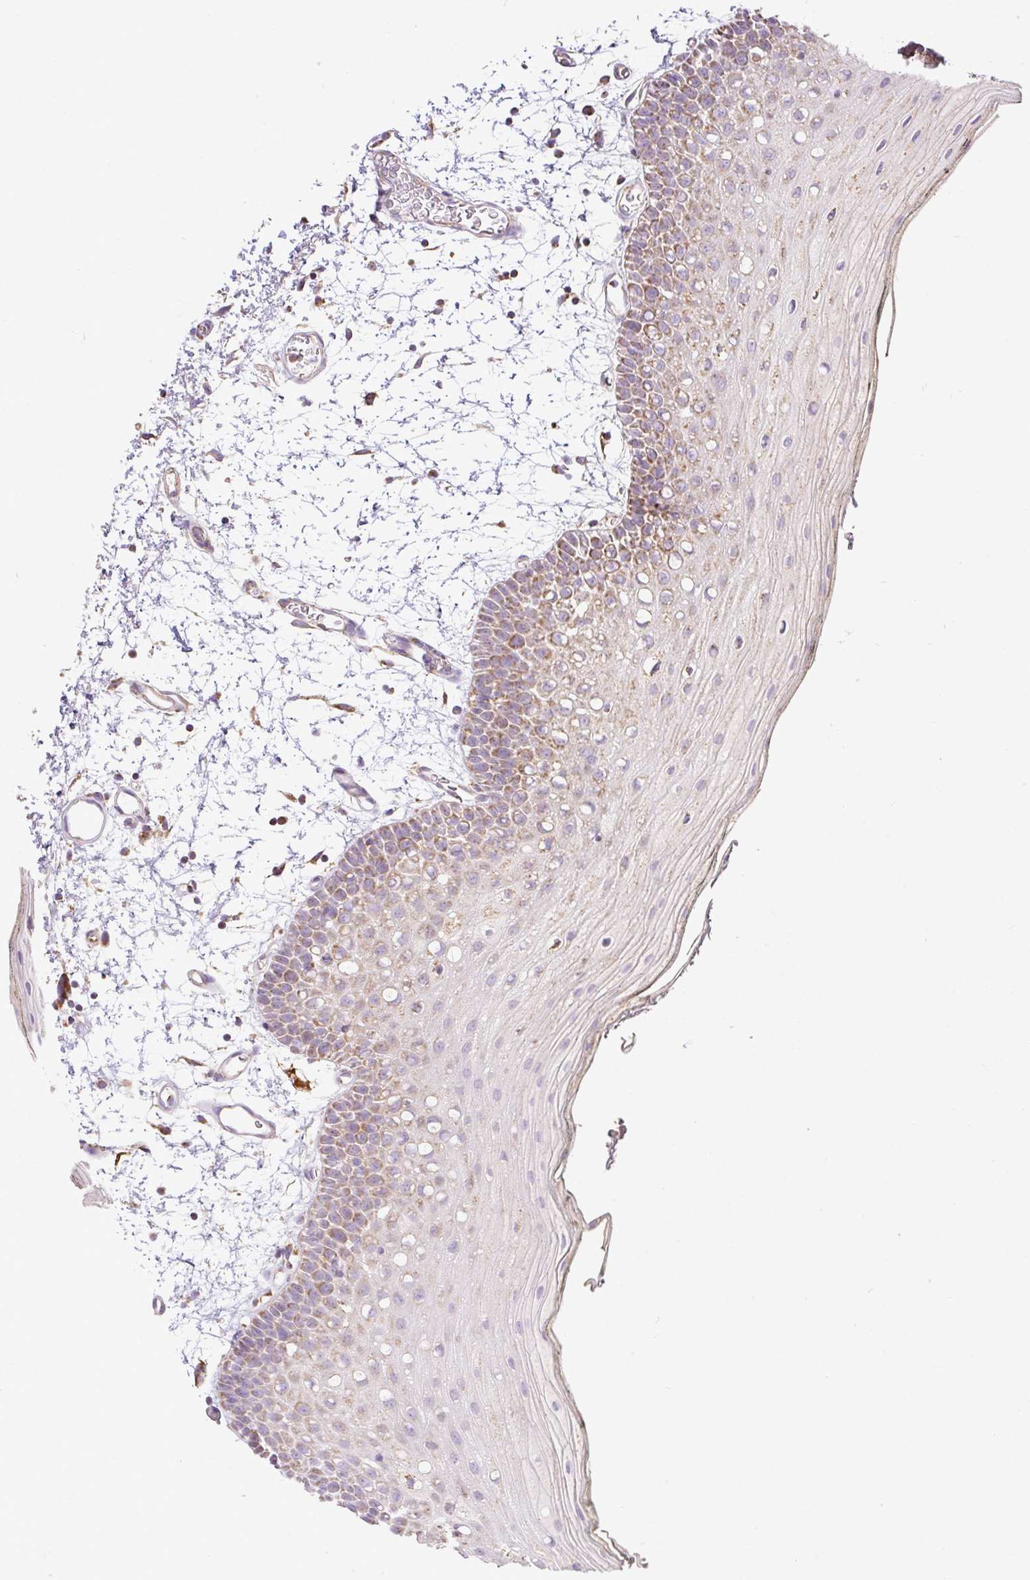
{"staining": {"intensity": "moderate", "quantity": "25%-75%", "location": "cytoplasmic/membranous"}, "tissue": "oral mucosa", "cell_type": "Squamous epithelial cells", "image_type": "normal", "snomed": [{"axis": "morphology", "description": "Normal tissue, NOS"}, {"axis": "topography", "description": "Oral tissue"}, {"axis": "topography", "description": "Tounge, NOS"}], "caption": "Moderate cytoplasmic/membranous expression for a protein is present in about 25%-75% of squamous epithelial cells of benign oral mucosa using immunohistochemistry.", "gene": "DAAM2", "patient": {"sex": "female", "age": 81}}